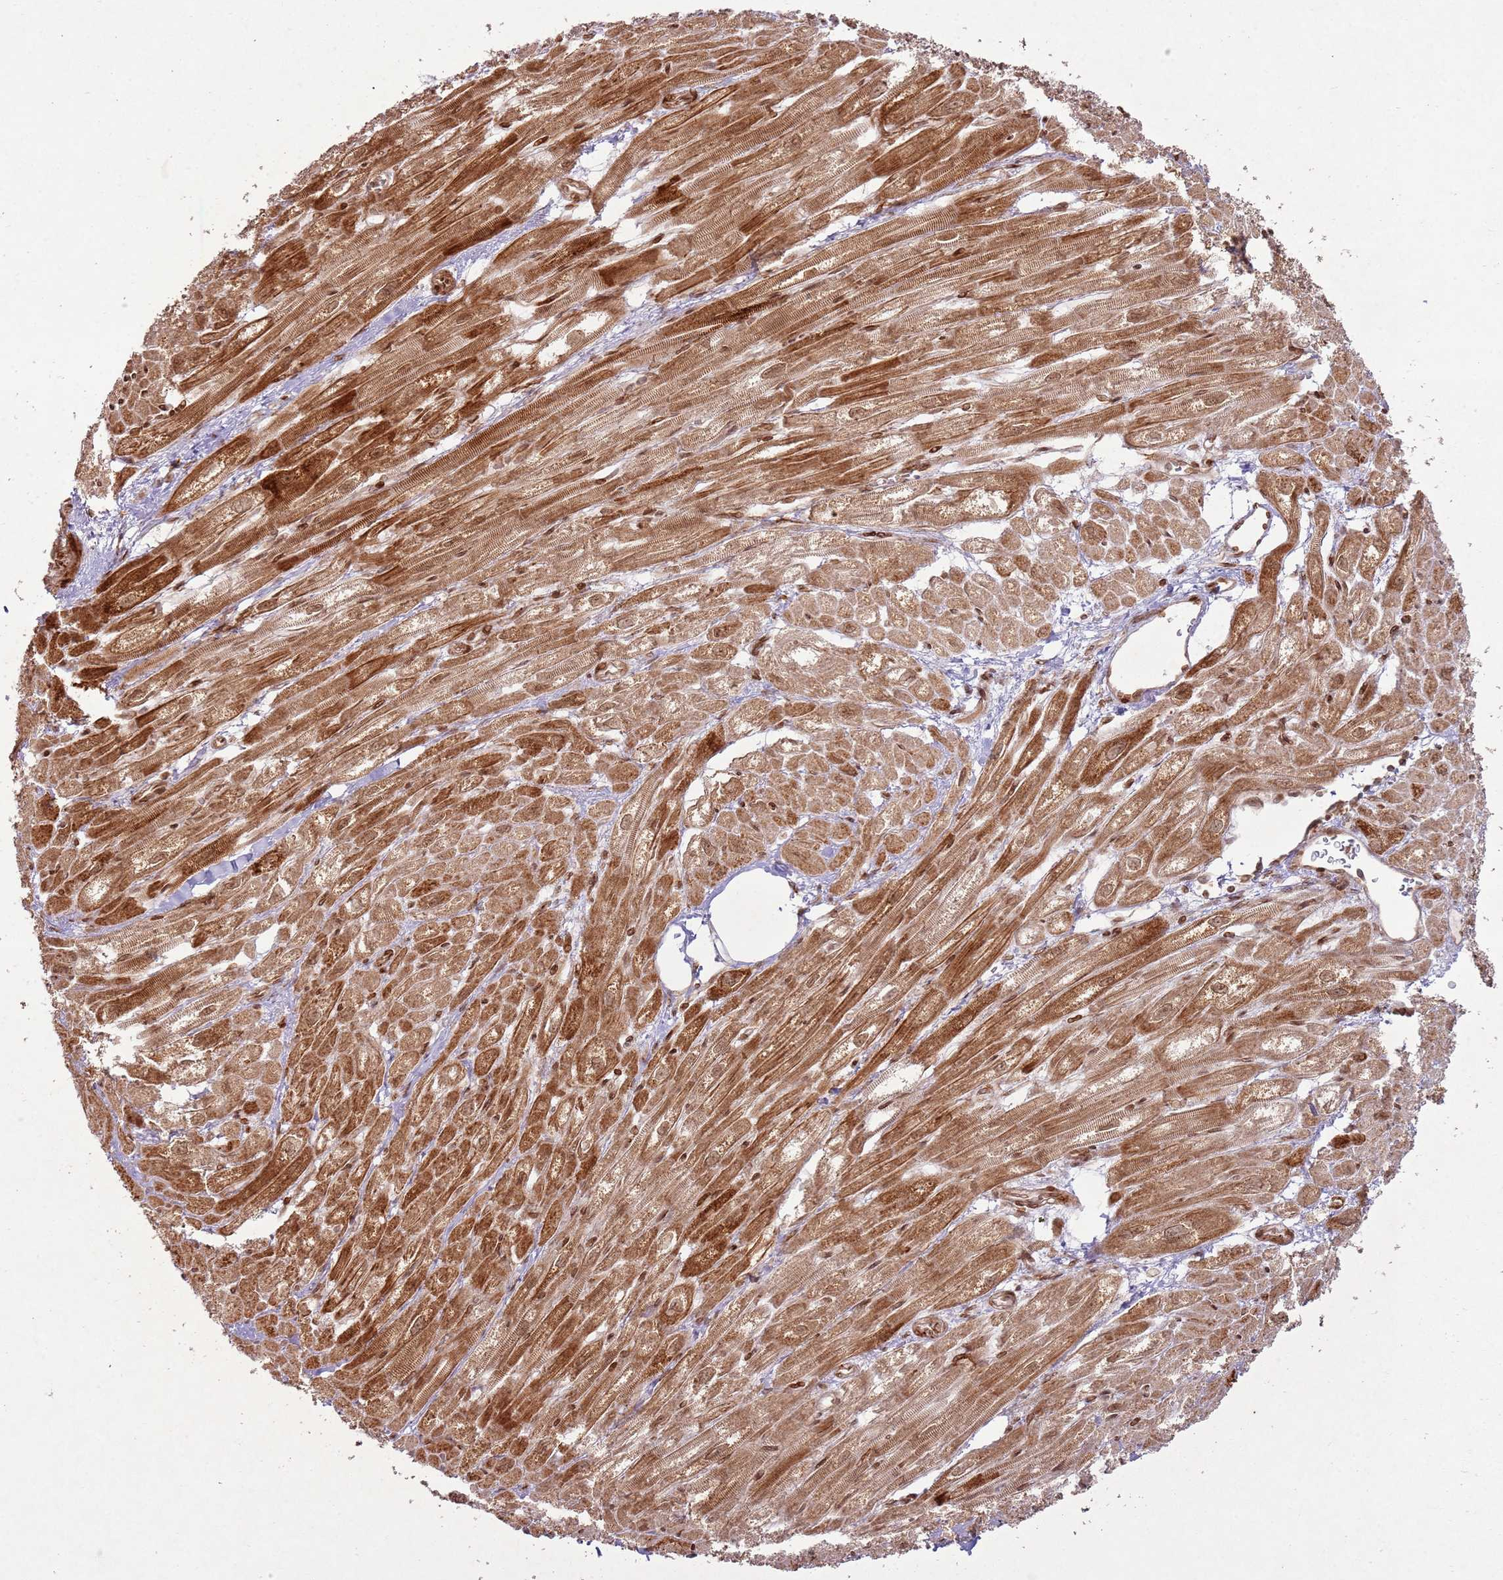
{"staining": {"intensity": "strong", "quantity": ">75%", "location": "cytoplasmic/membranous"}, "tissue": "heart muscle", "cell_type": "Cardiomyocytes", "image_type": "normal", "snomed": [{"axis": "morphology", "description": "Normal tissue, NOS"}, {"axis": "topography", "description": "Heart"}], "caption": "Immunohistochemical staining of normal human heart muscle exhibits strong cytoplasmic/membranous protein staining in about >75% of cardiomyocytes.", "gene": "KLHL36", "patient": {"sex": "male", "age": 50}}